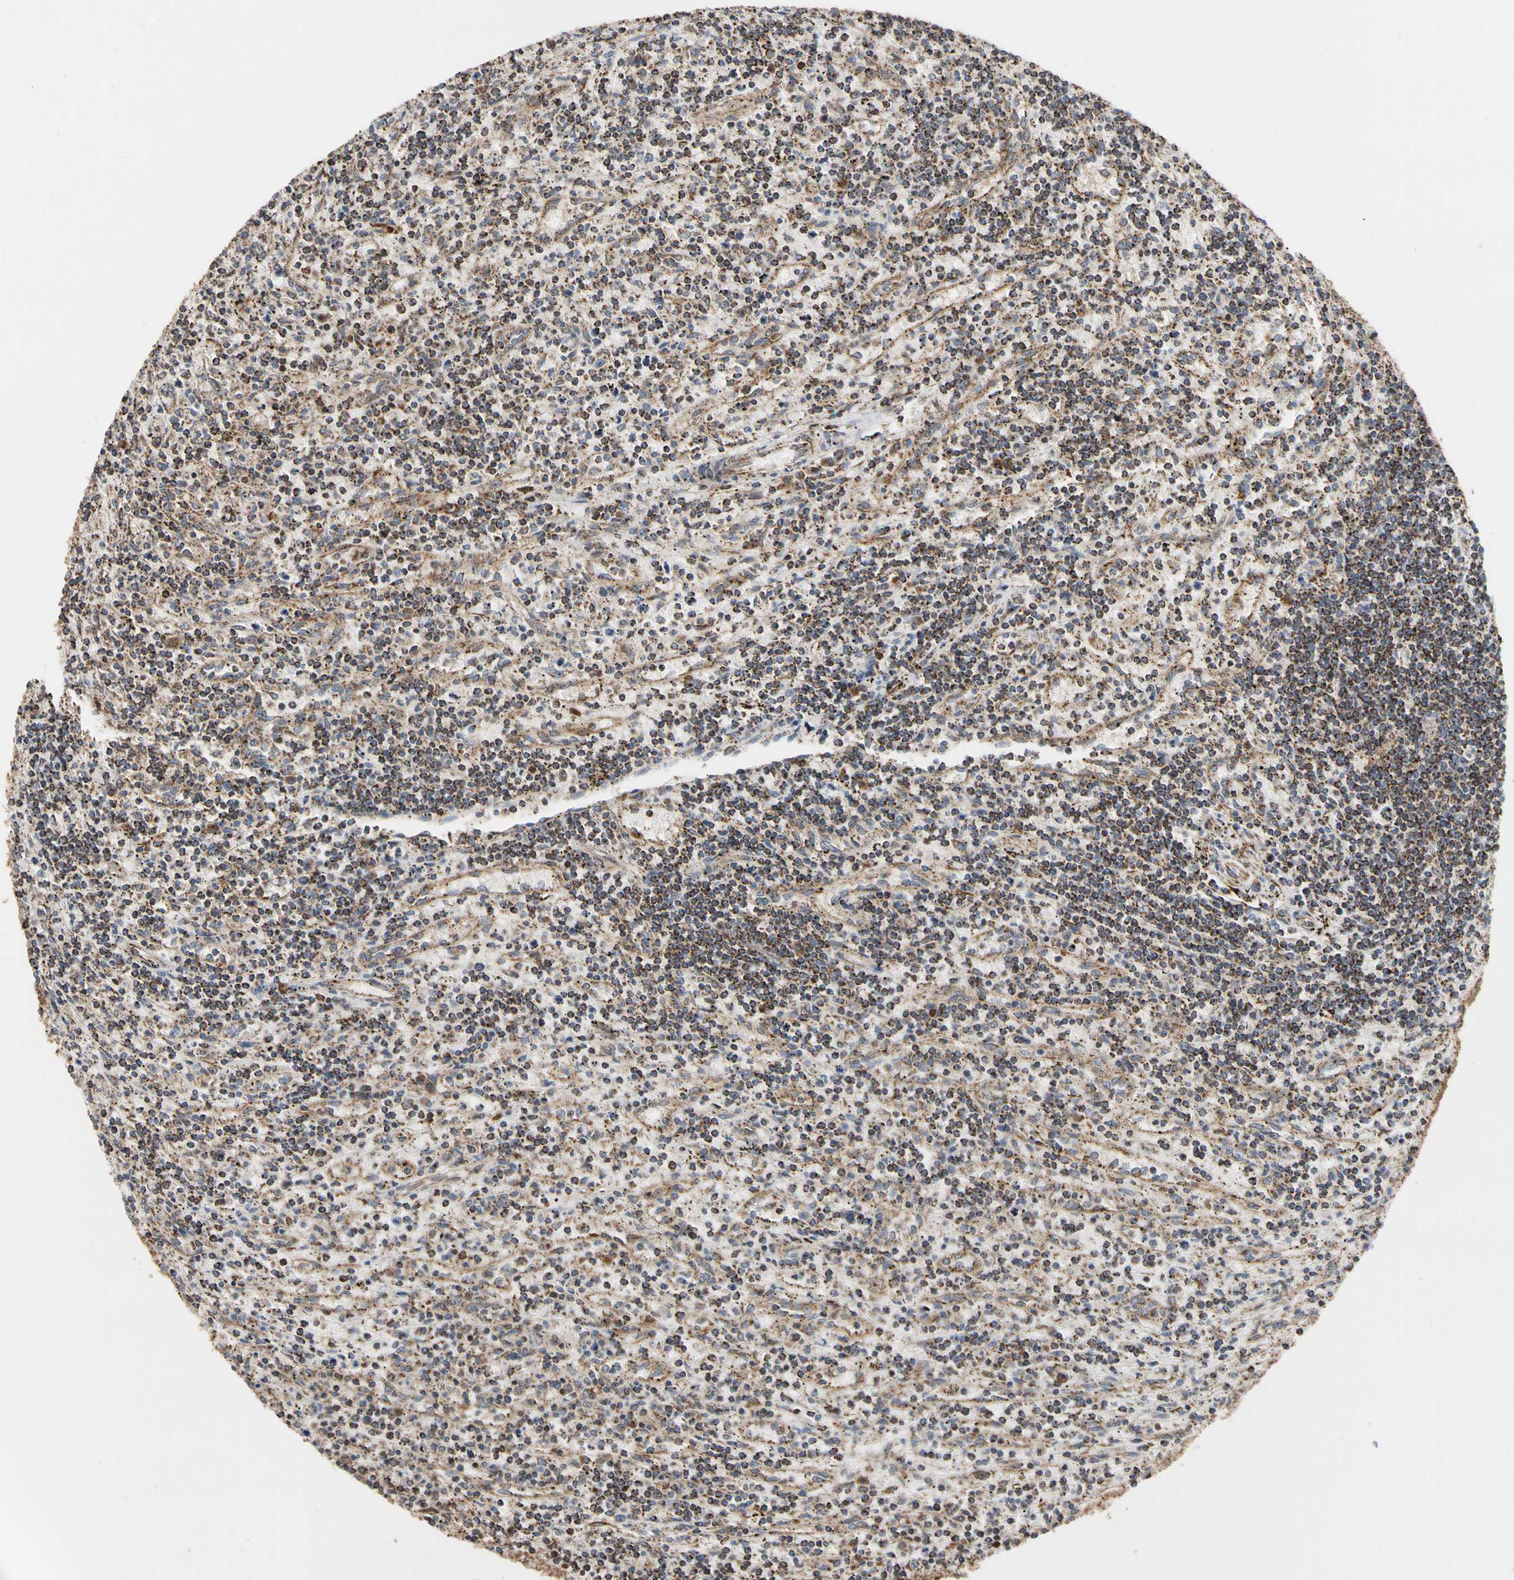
{"staining": {"intensity": "strong", "quantity": ">75%", "location": "cytoplasmic/membranous"}, "tissue": "lymphoma", "cell_type": "Tumor cells", "image_type": "cancer", "snomed": [{"axis": "morphology", "description": "Malignant lymphoma, non-Hodgkin's type, Low grade"}, {"axis": "topography", "description": "Spleen"}], "caption": "Immunohistochemistry of malignant lymphoma, non-Hodgkin's type (low-grade) exhibits high levels of strong cytoplasmic/membranous staining in about >75% of tumor cells. Using DAB (brown) and hematoxylin (blue) stains, captured at high magnification using brightfield microscopy.", "gene": "FAM110B", "patient": {"sex": "male", "age": 76}}